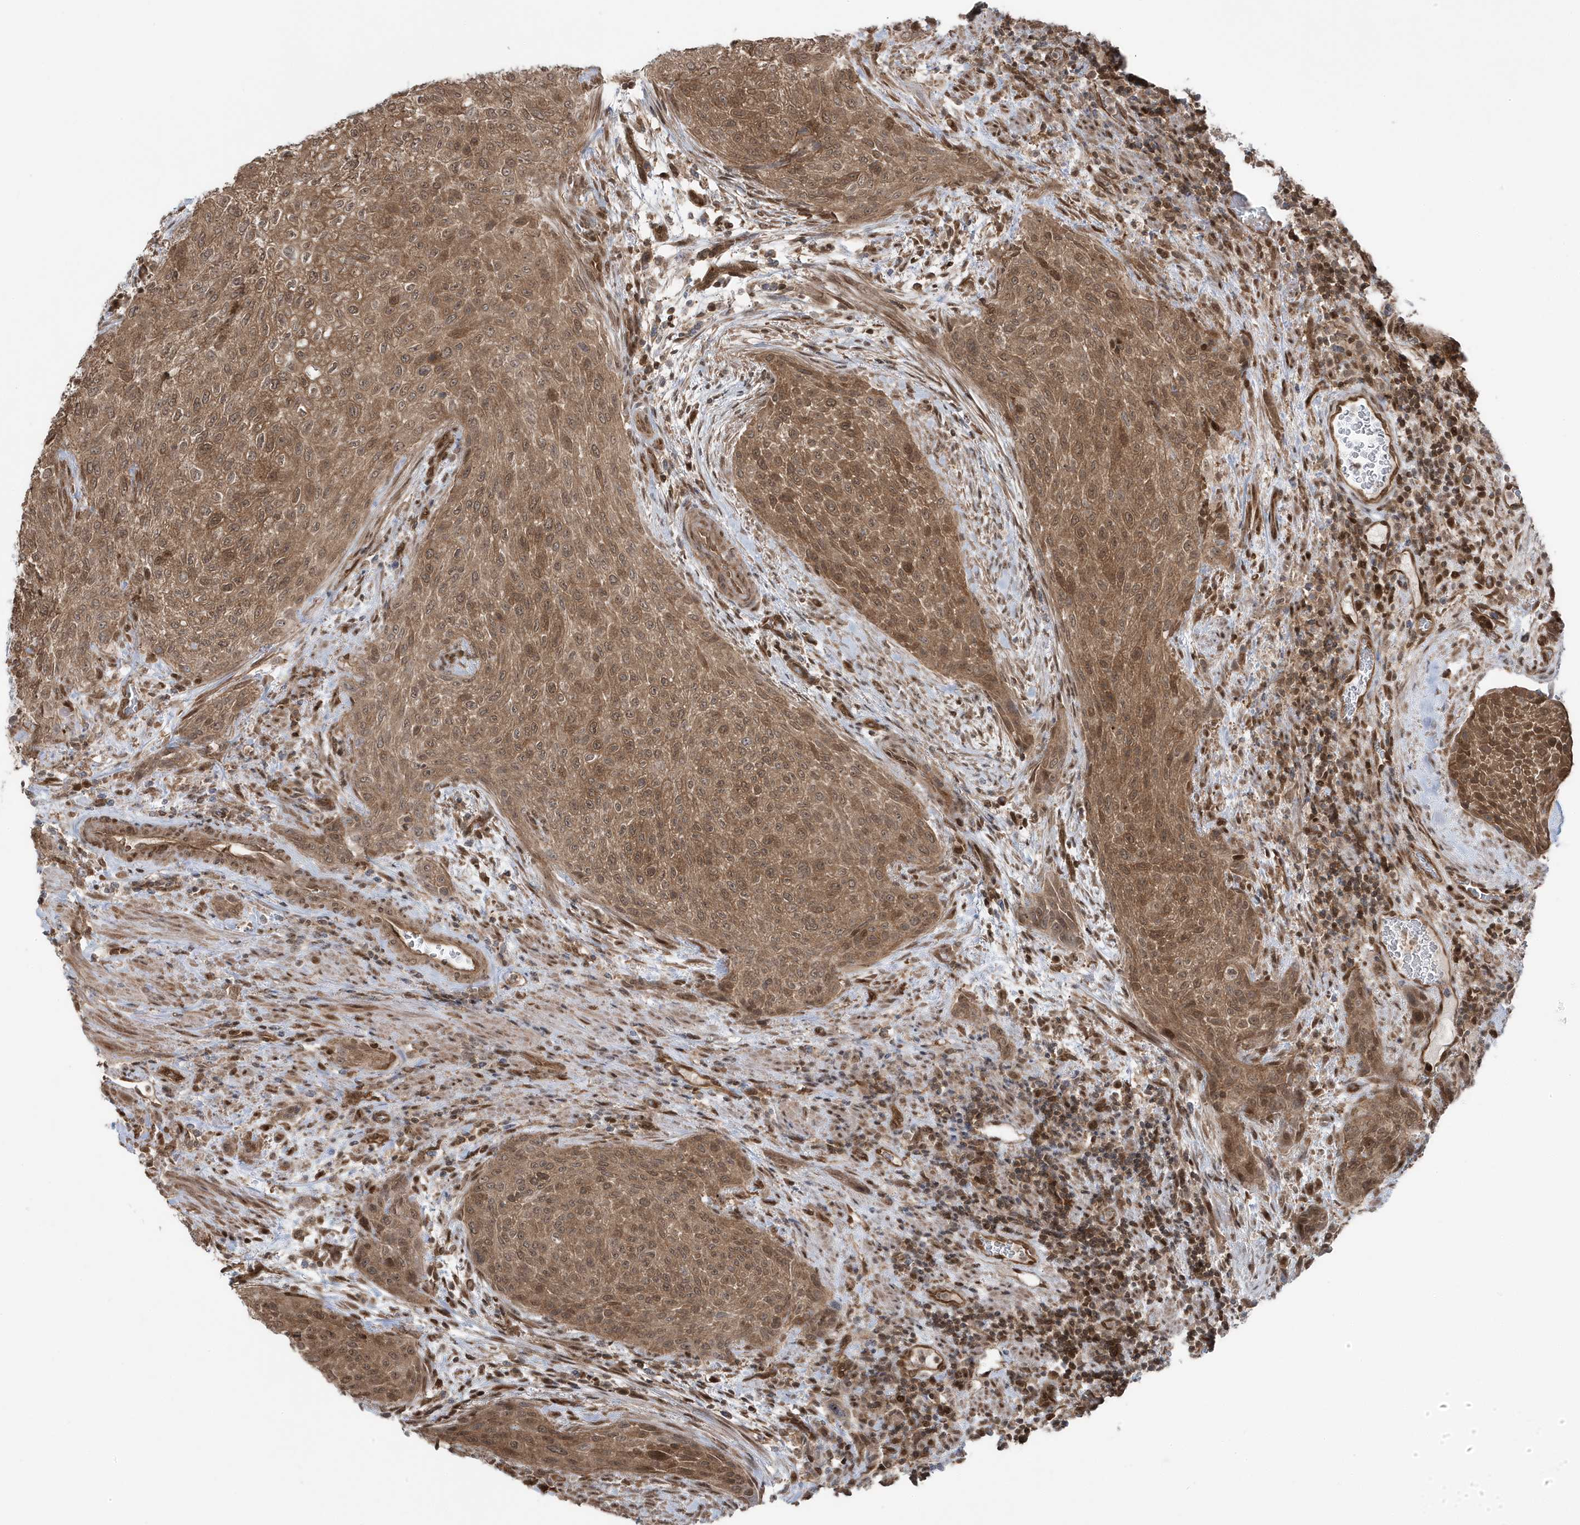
{"staining": {"intensity": "moderate", "quantity": ">75%", "location": "cytoplasmic/membranous,nuclear"}, "tissue": "urothelial cancer", "cell_type": "Tumor cells", "image_type": "cancer", "snomed": [{"axis": "morphology", "description": "Urothelial carcinoma, High grade"}, {"axis": "topography", "description": "Urinary bladder"}], "caption": "Urothelial cancer stained for a protein reveals moderate cytoplasmic/membranous and nuclear positivity in tumor cells.", "gene": "MAPK1IP1L", "patient": {"sex": "male", "age": 35}}